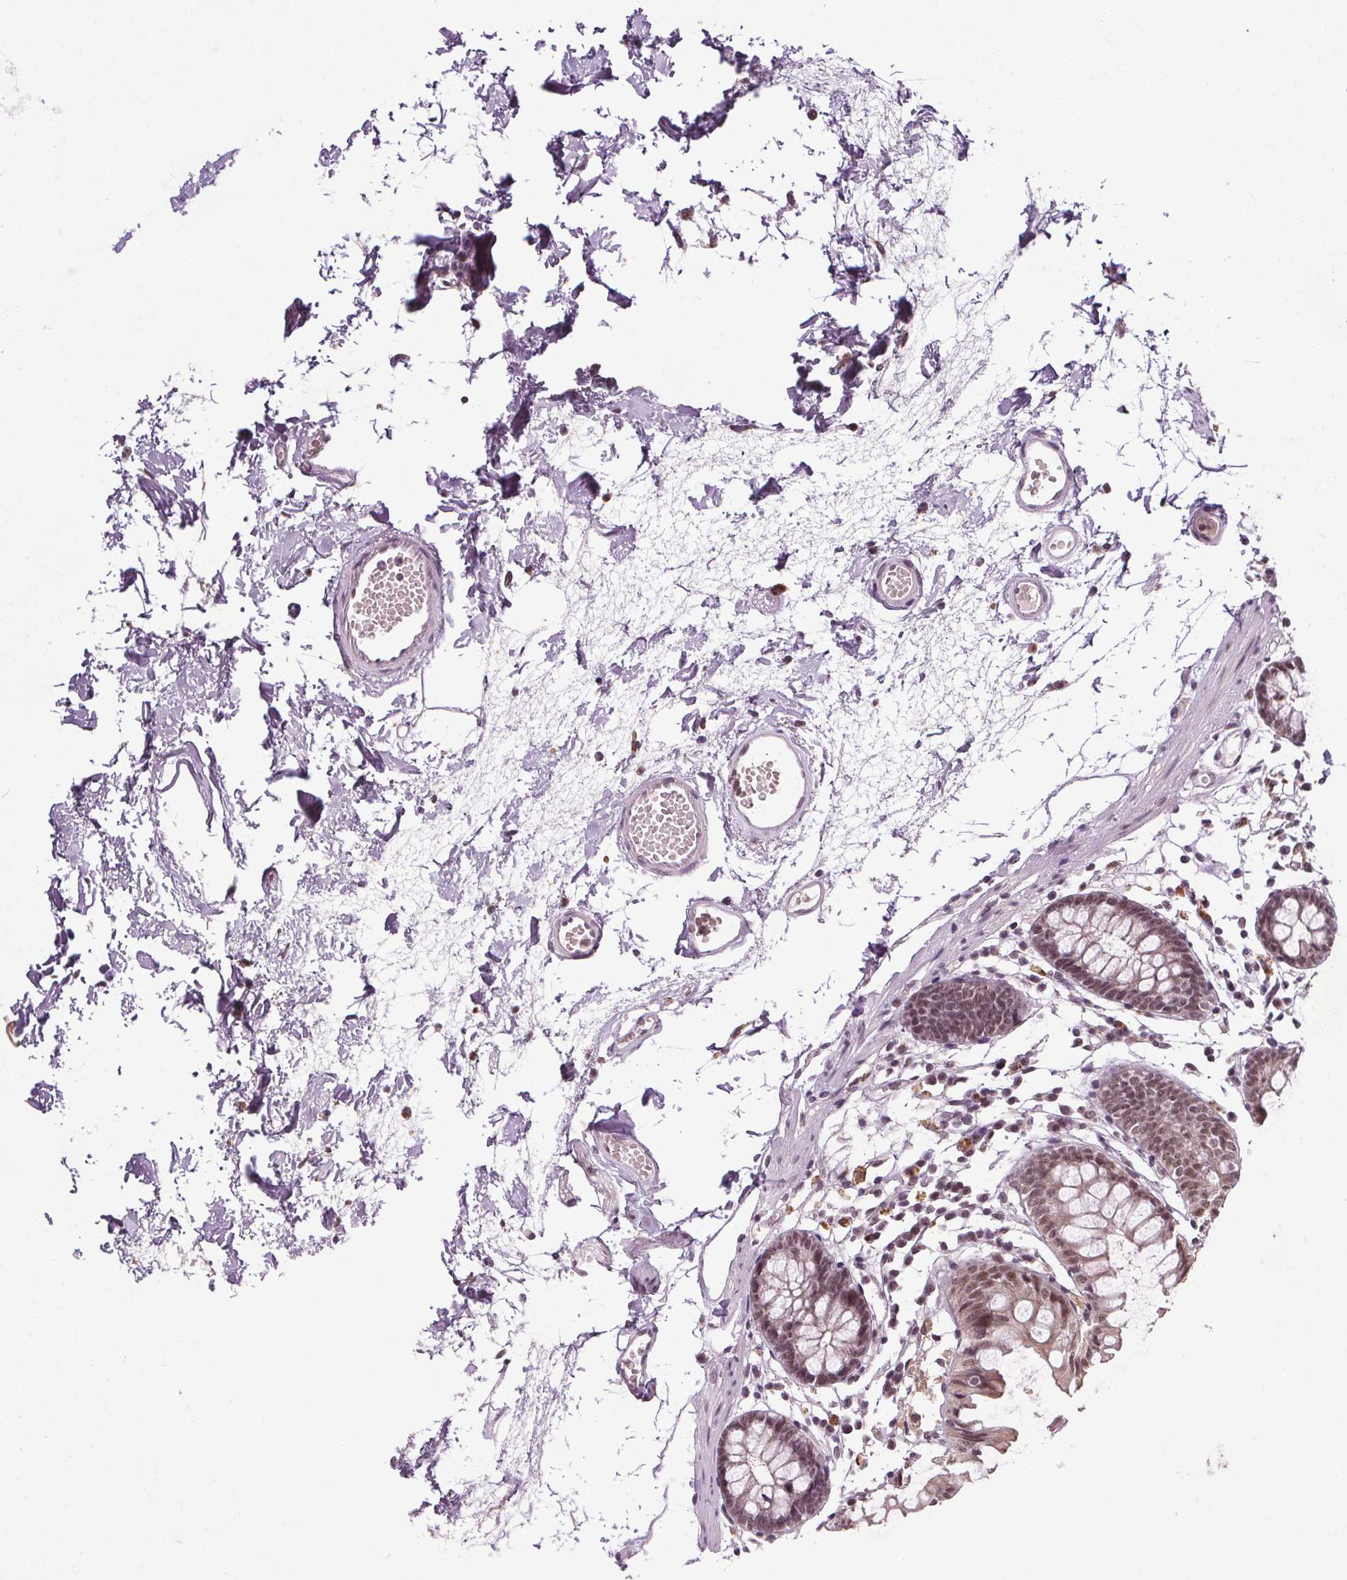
{"staining": {"intensity": "moderate", "quantity": "25%-75%", "location": "nuclear"}, "tissue": "colon", "cell_type": "Endothelial cells", "image_type": "normal", "snomed": [{"axis": "morphology", "description": "Normal tissue, NOS"}, {"axis": "topography", "description": "Colon"}], "caption": "The image exhibits staining of benign colon, revealing moderate nuclear protein positivity (brown color) within endothelial cells.", "gene": "MED6", "patient": {"sex": "female", "age": 84}}